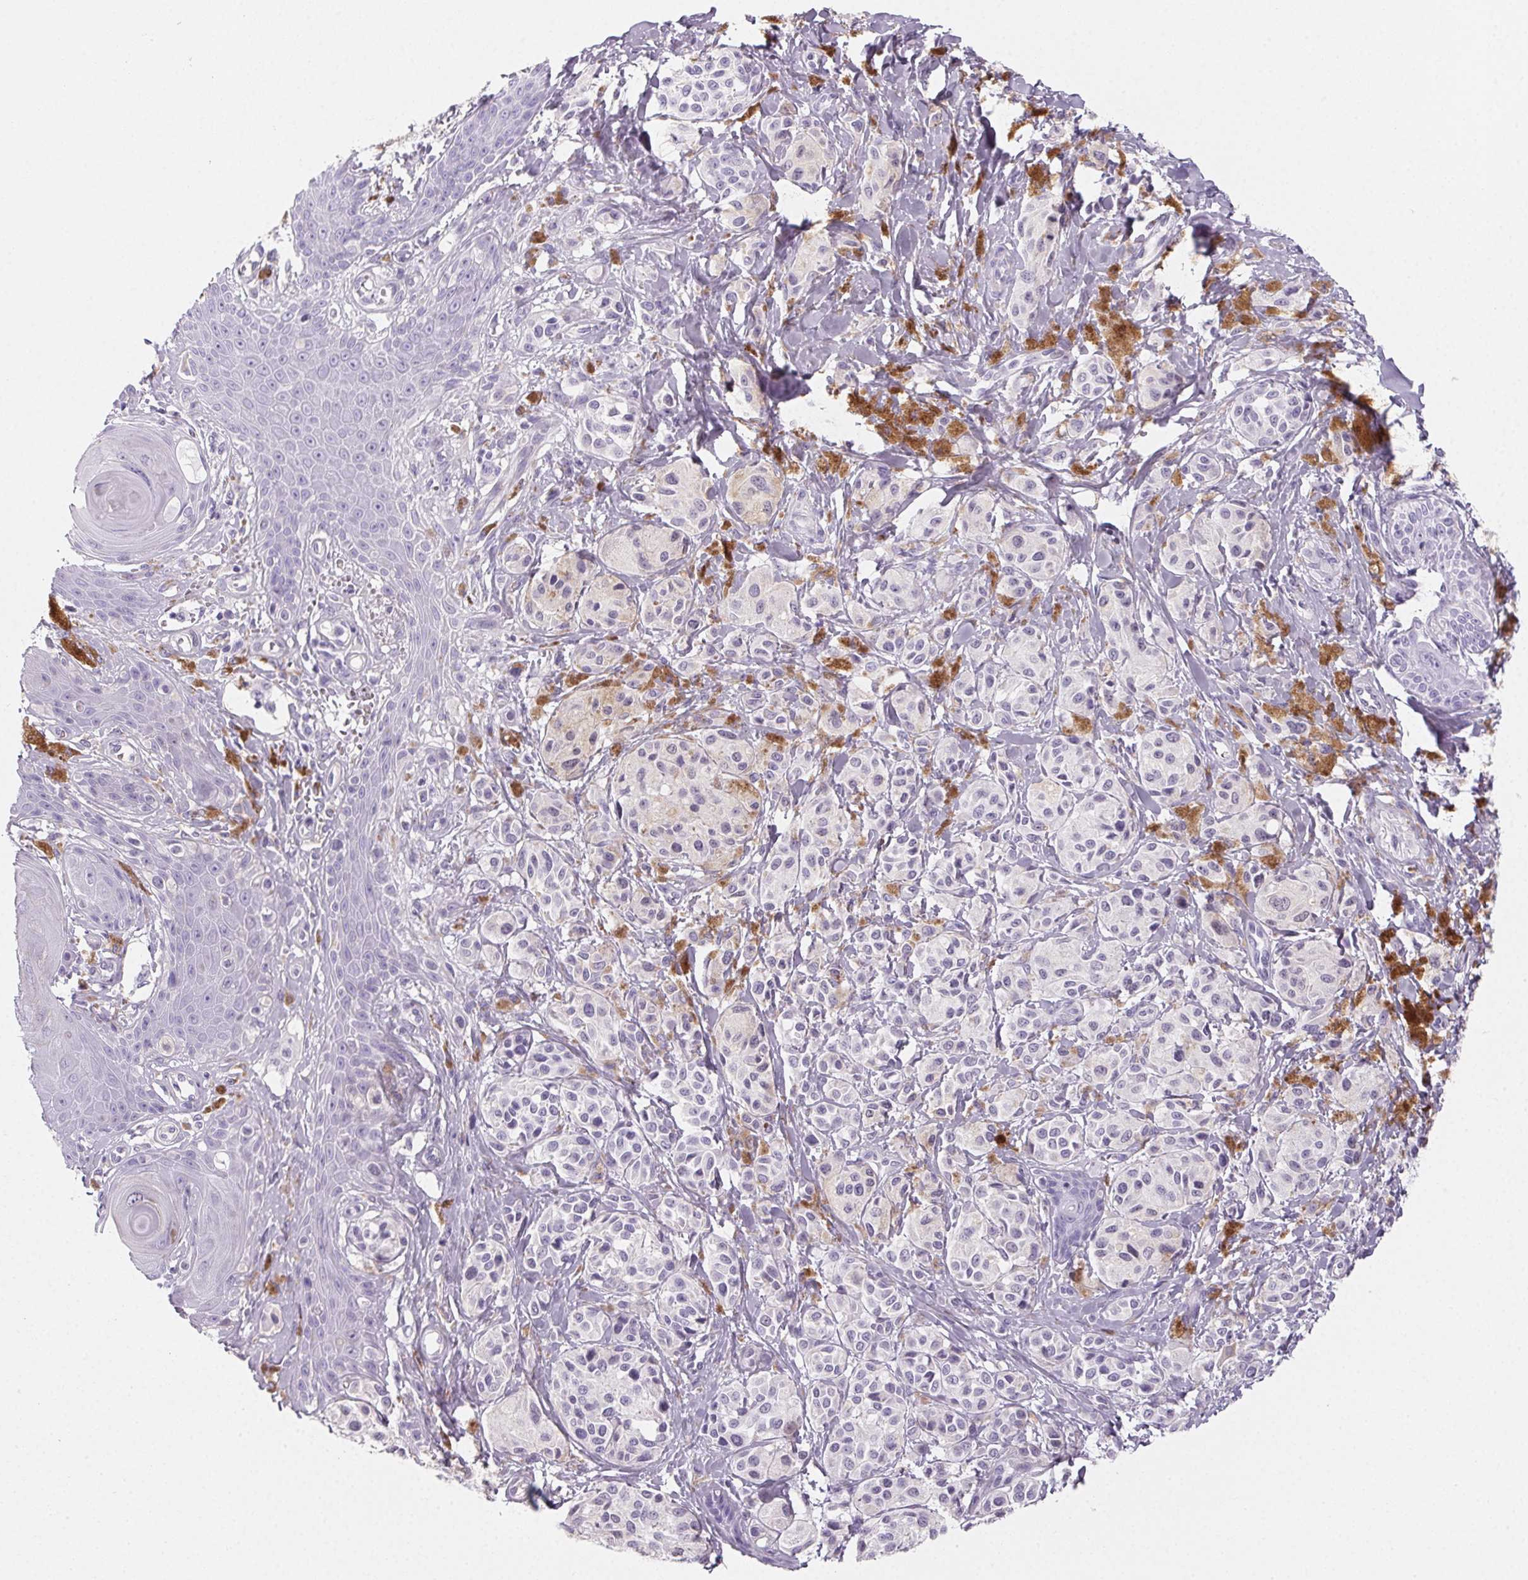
{"staining": {"intensity": "negative", "quantity": "none", "location": "none"}, "tissue": "melanoma", "cell_type": "Tumor cells", "image_type": "cancer", "snomed": [{"axis": "morphology", "description": "Malignant melanoma, NOS"}, {"axis": "topography", "description": "Skin"}], "caption": "Immunohistochemistry image of melanoma stained for a protein (brown), which shows no staining in tumor cells.", "gene": "PRSS3", "patient": {"sex": "female", "age": 80}}